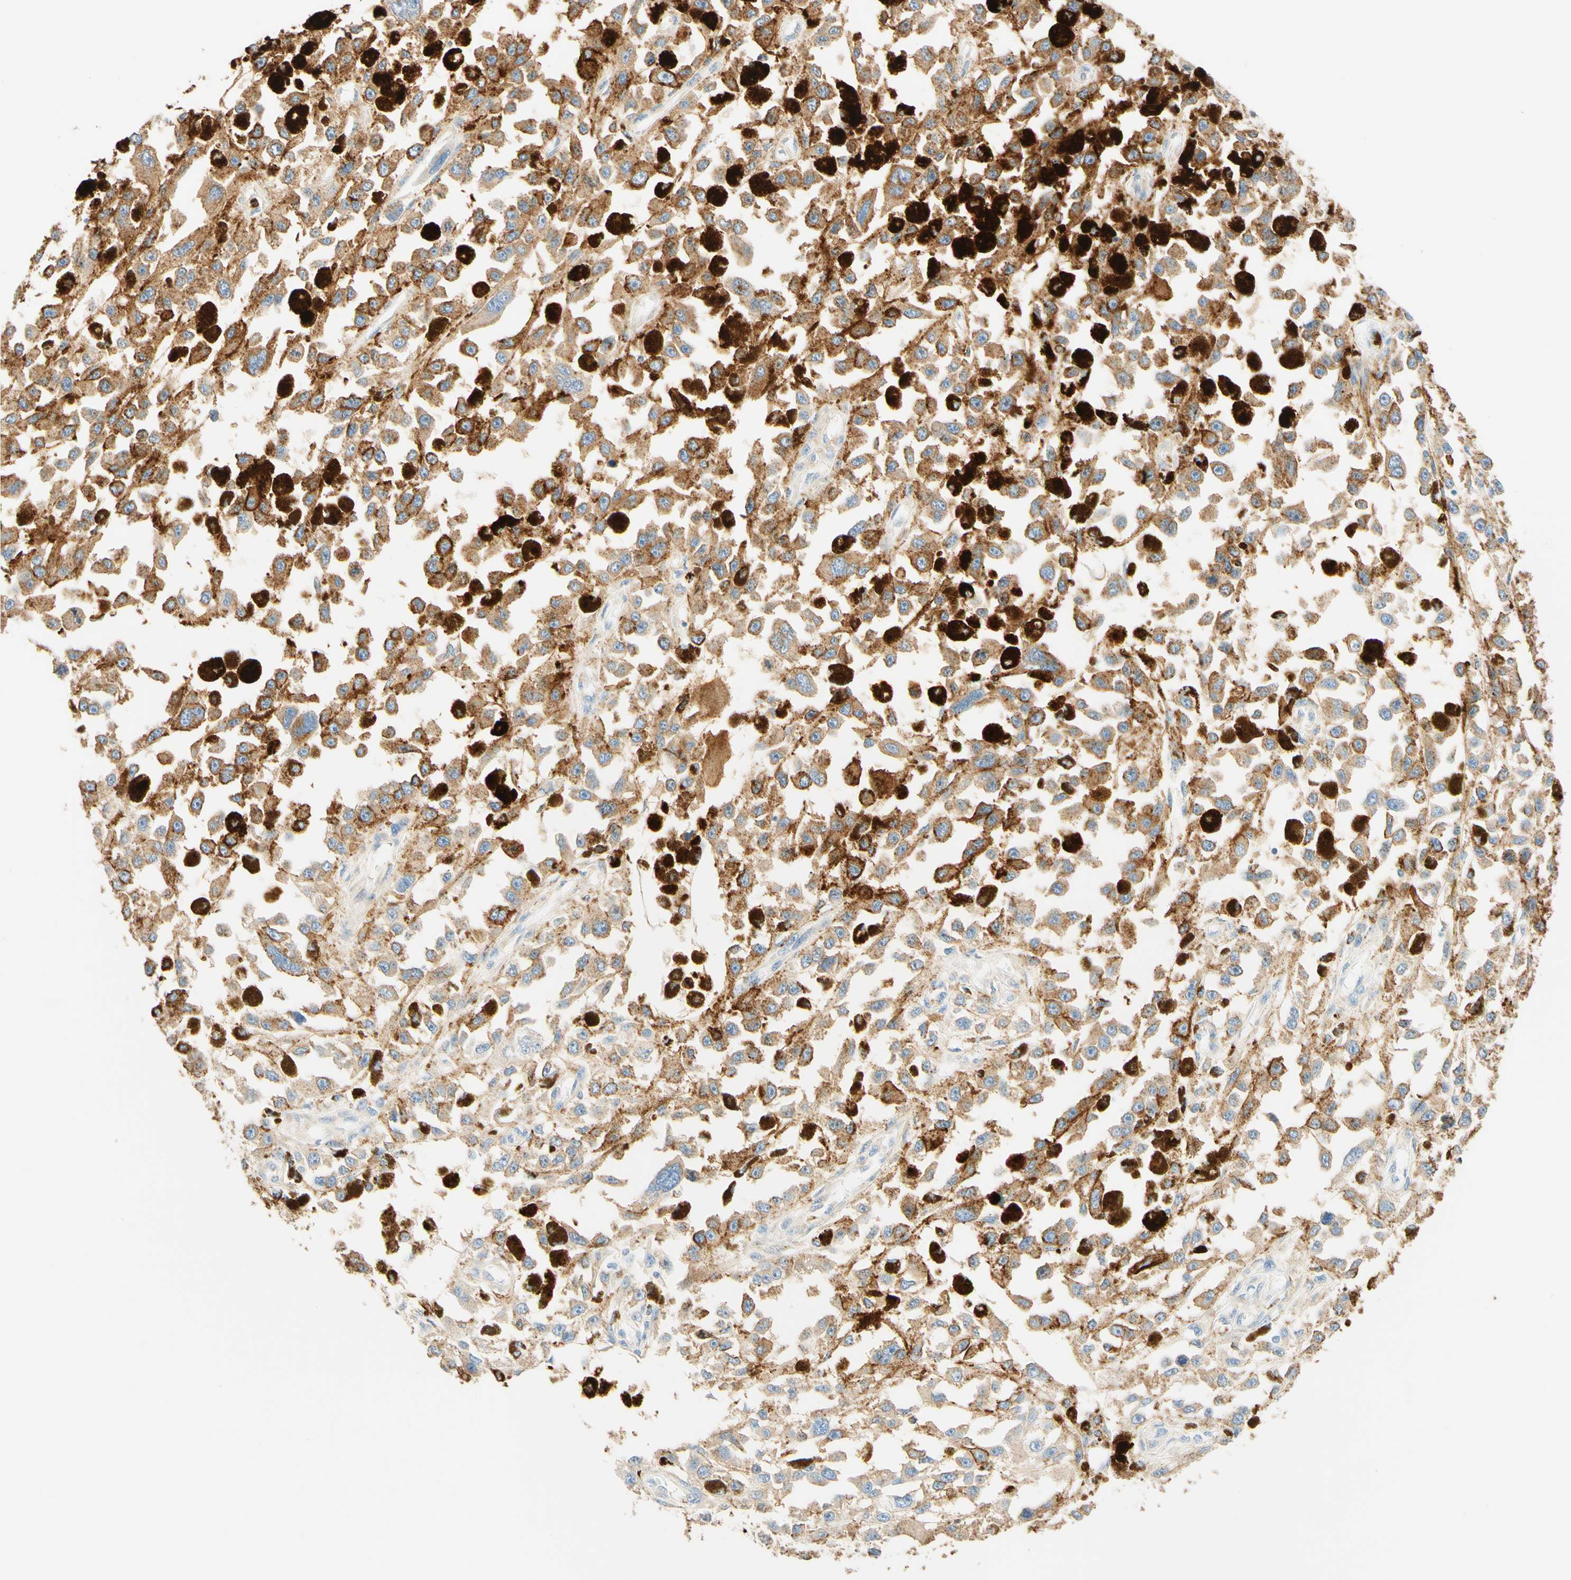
{"staining": {"intensity": "strong", "quantity": "25%-75%", "location": "cytoplasmic/membranous"}, "tissue": "melanoma", "cell_type": "Tumor cells", "image_type": "cancer", "snomed": [{"axis": "morphology", "description": "Malignant melanoma, Metastatic site"}, {"axis": "topography", "description": "Lymph node"}], "caption": "Malignant melanoma (metastatic site) was stained to show a protein in brown. There is high levels of strong cytoplasmic/membranous positivity in about 25%-75% of tumor cells.", "gene": "CD63", "patient": {"sex": "male", "age": 59}}